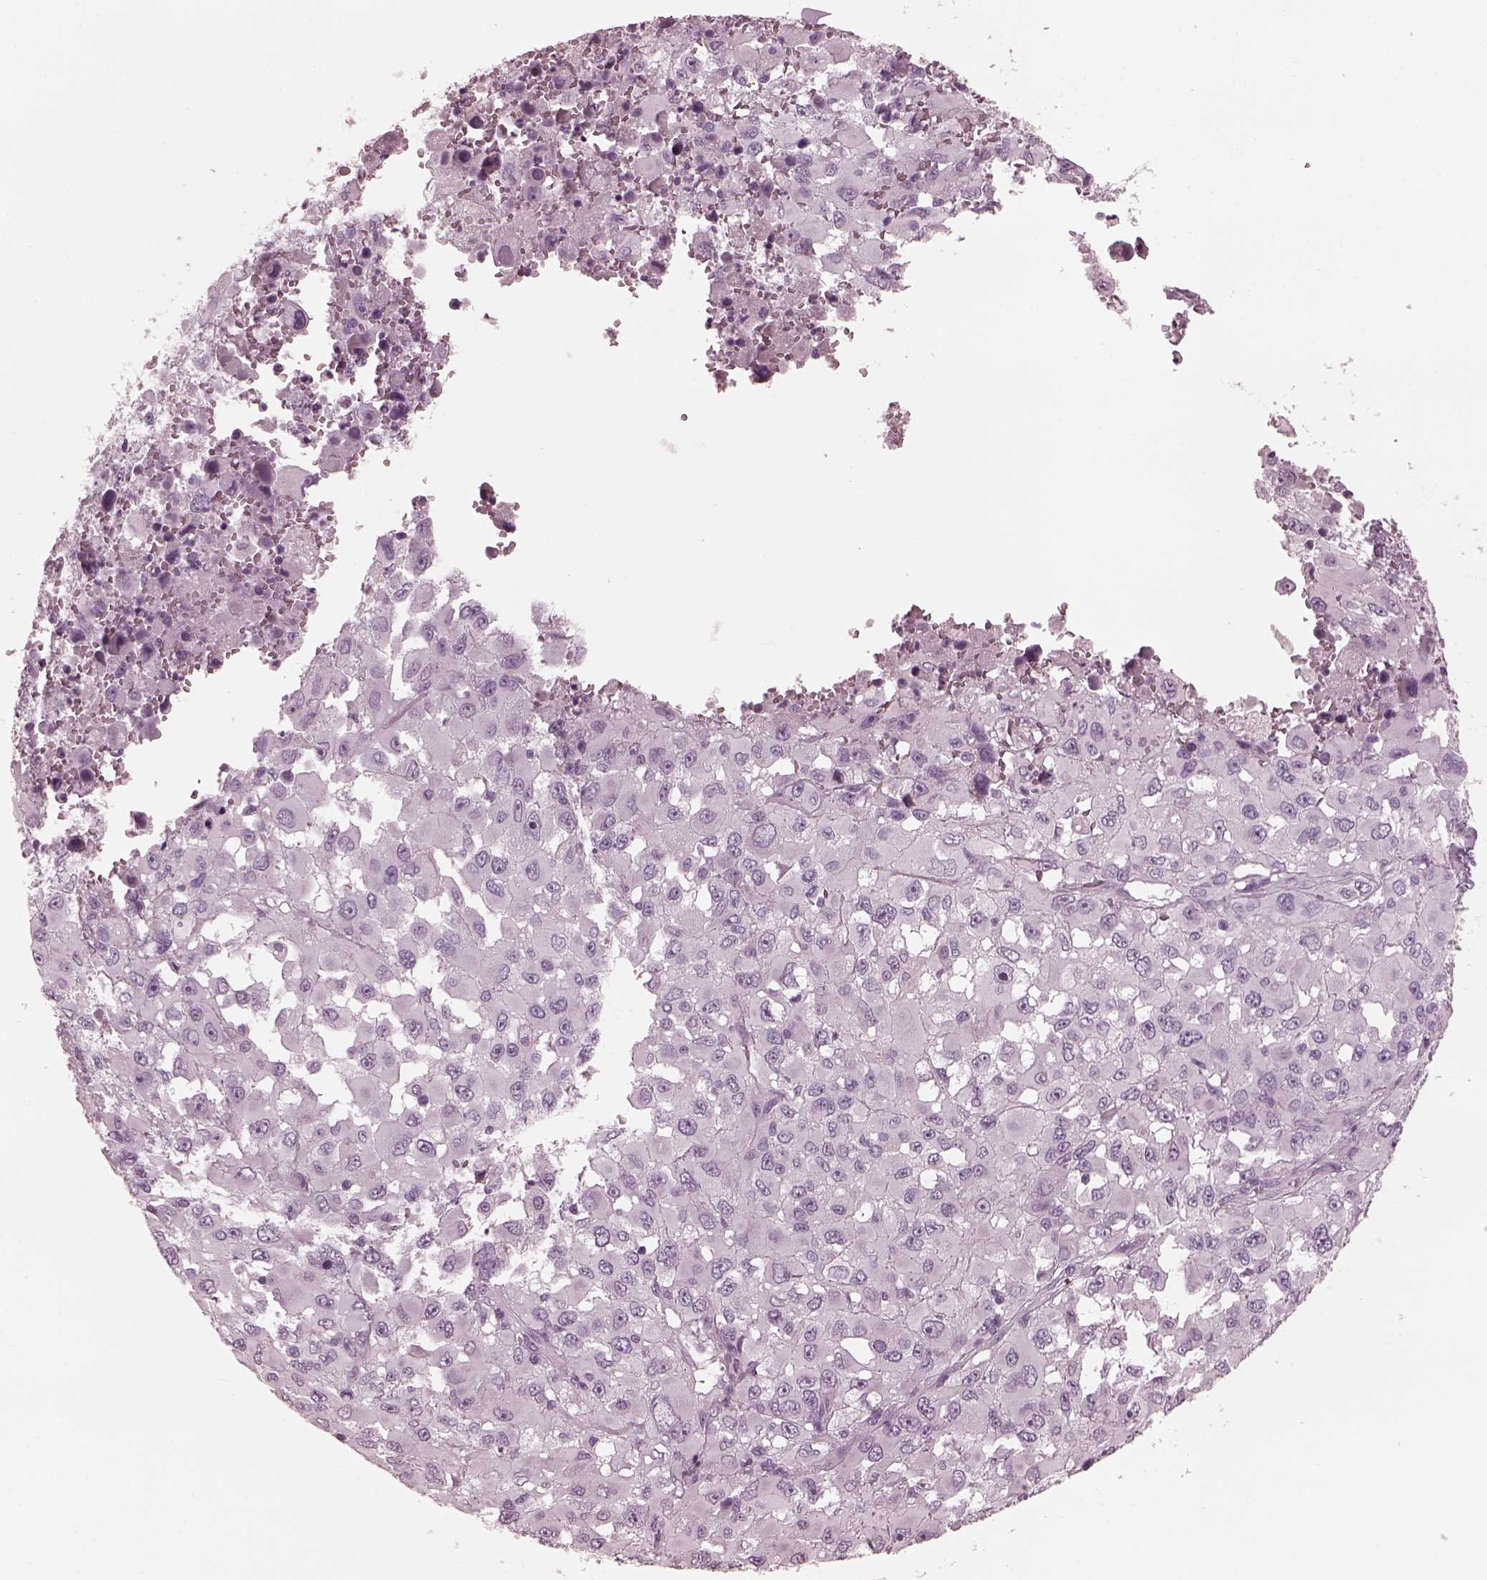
{"staining": {"intensity": "negative", "quantity": "none", "location": "none"}, "tissue": "melanoma", "cell_type": "Tumor cells", "image_type": "cancer", "snomed": [{"axis": "morphology", "description": "Malignant melanoma, Metastatic site"}, {"axis": "topography", "description": "Lymph node"}], "caption": "A high-resolution photomicrograph shows immunohistochemistry (IHC) staining of malignant melanoma (metastatic site), which exhibits no significant positivity in tumor cells.", "gene": "CGA", "patient": {"sex": "male", "age": 50}}